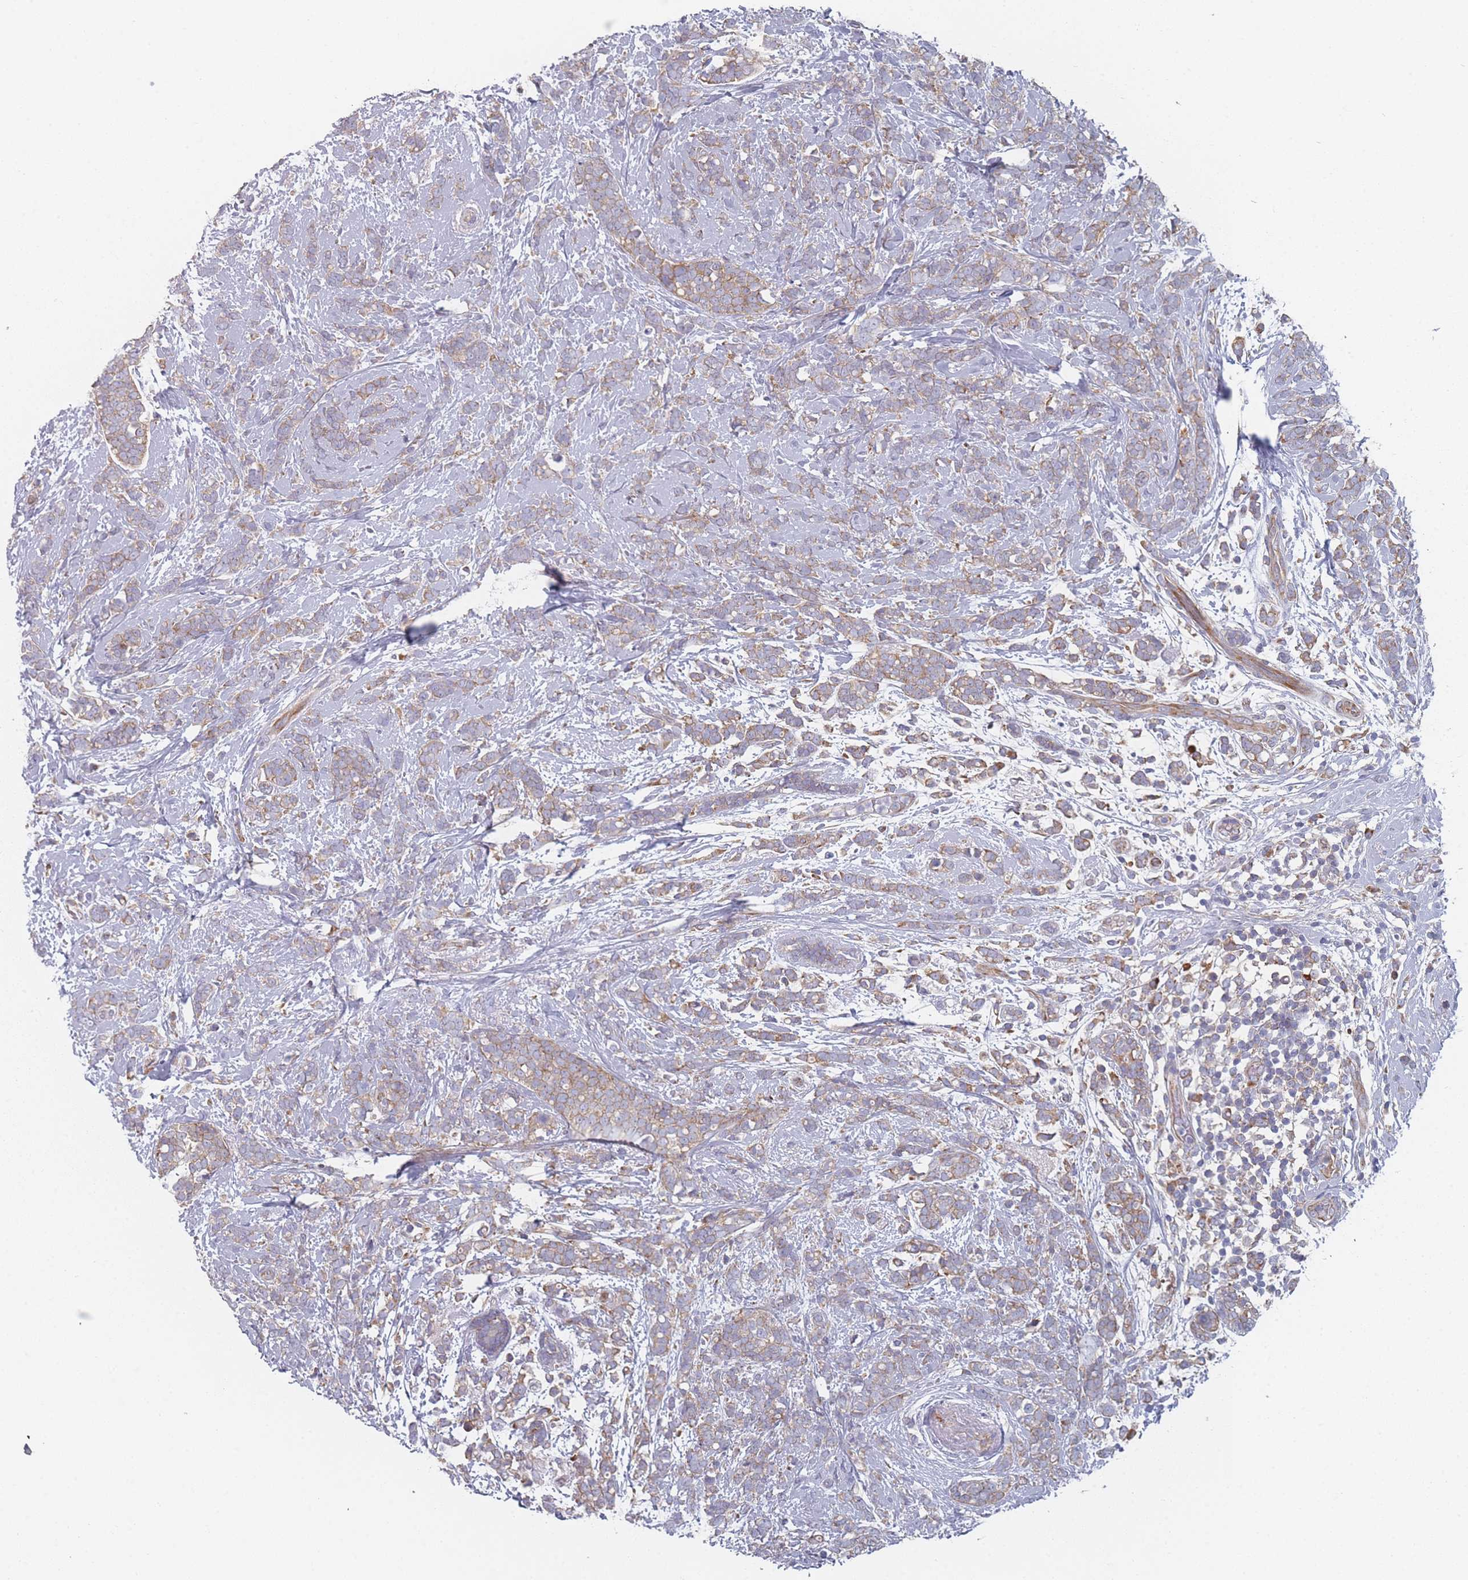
{"staining": {"intensity": "moderate", "quantity": ">75%", "location": "cytoplasmic/membranous"}, "tissue": "breast cancer", "cell_type": "Tumor cells", "image_type": "cancer", "snomed": [{"axis": "morphology", "description": "Lobular carcinoma"}, {"axis": "topography", "description": "Breast"}], "caption": "Breast lobular carcinoma stained with DAB IHC displays medium levels of moderate cytoplasmic/membranous expression in about >75% of tumor cells.", "gene": "CACNG5", "patient": {"sex": "female", "age": 58}}